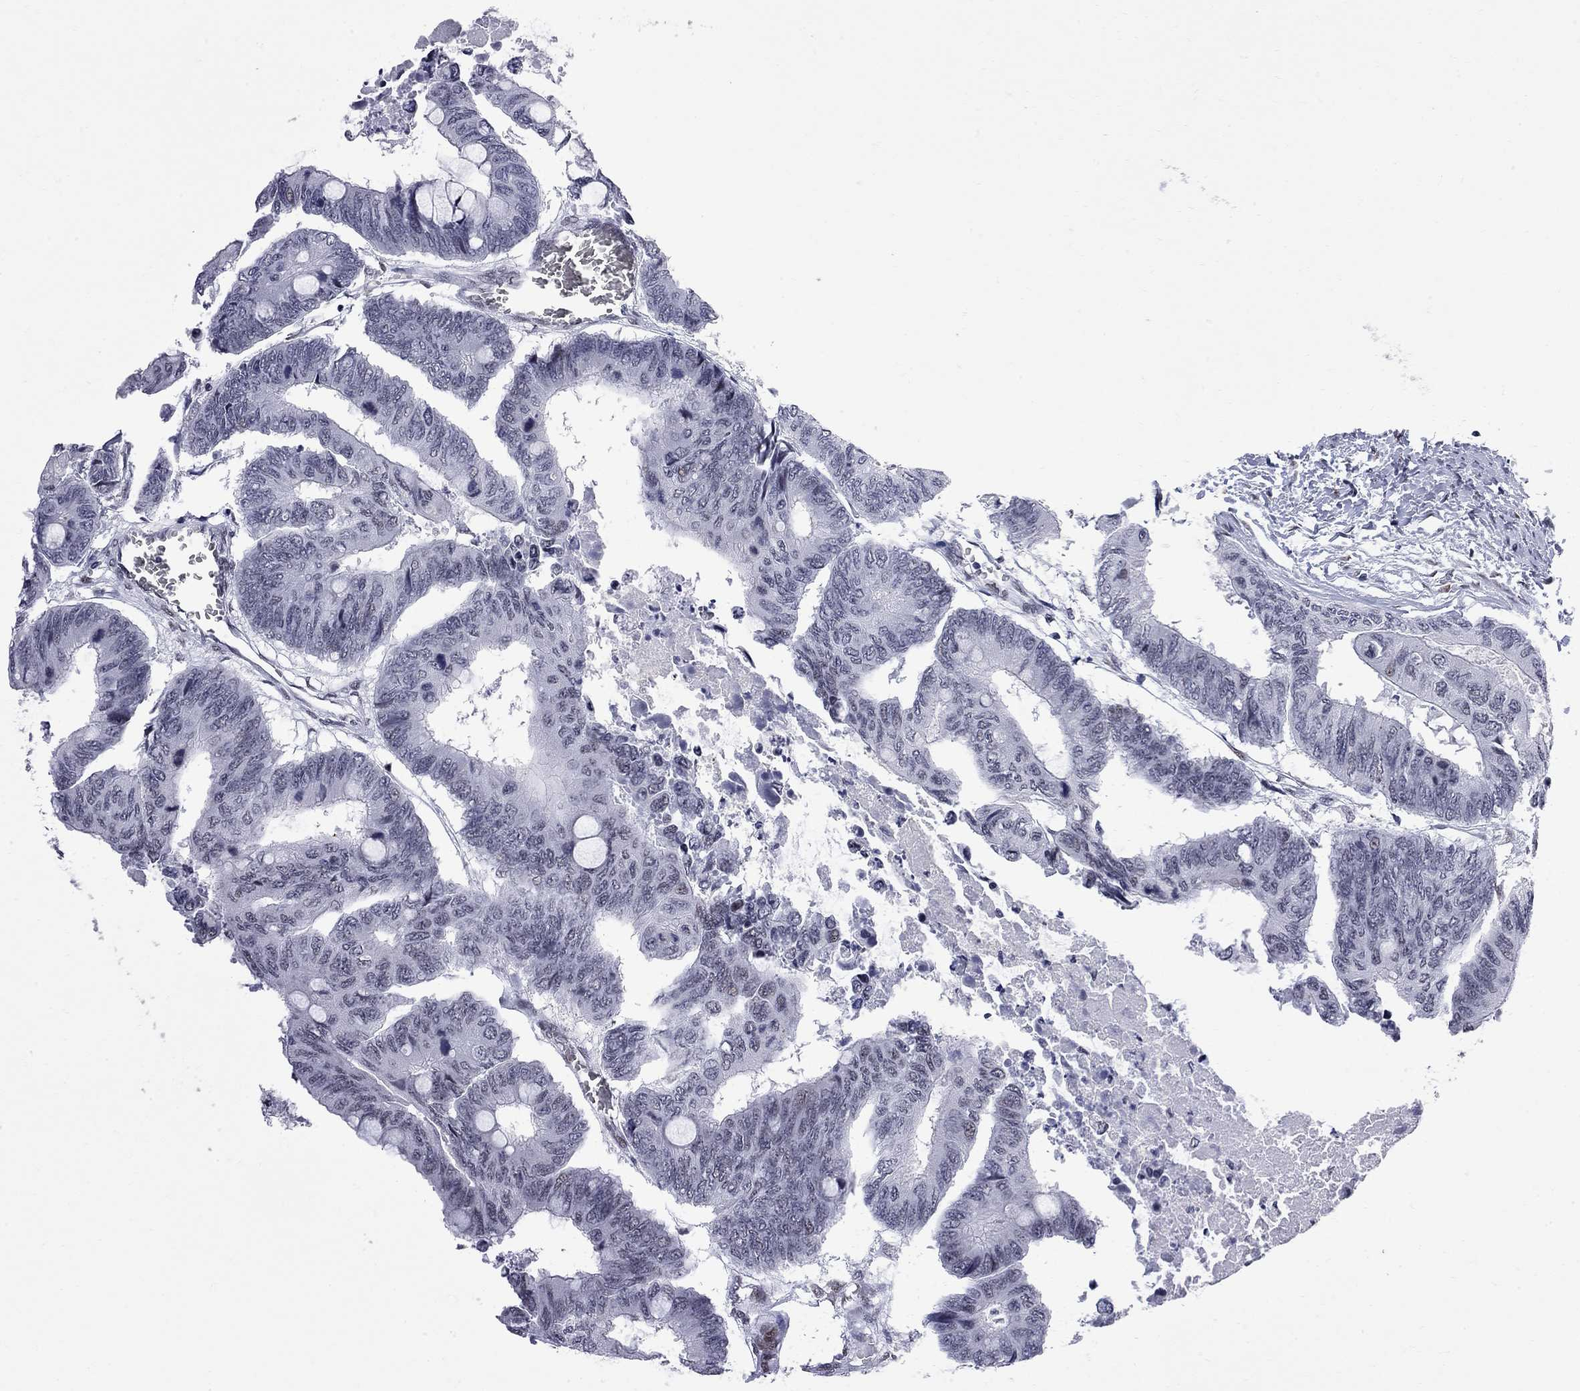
{"staining": {"intensity": "negative", "quantity": "none", "location": "none"}, "tissue": "colorectal cancer", "cell_type": "Tumor cells", "image_type": "cancer", "snomed": [{"axis": "morphology", "description": "Normal tissue, NOS"}, {"axis": "morphology", "description": "Adenocarcinoma, NOS"}, {"axis": "topography", "description": "Rectum"}, {"axis": "topography", "description": "Peripheral nerve tissue"}], "caption": "A micrograph of adenocarcinoma (colorectal) stained for a protein demonstrates no brown staining in tumor cells.", "gene": "ZBTB47", "patient": {"sex": "male", "age": 92}}